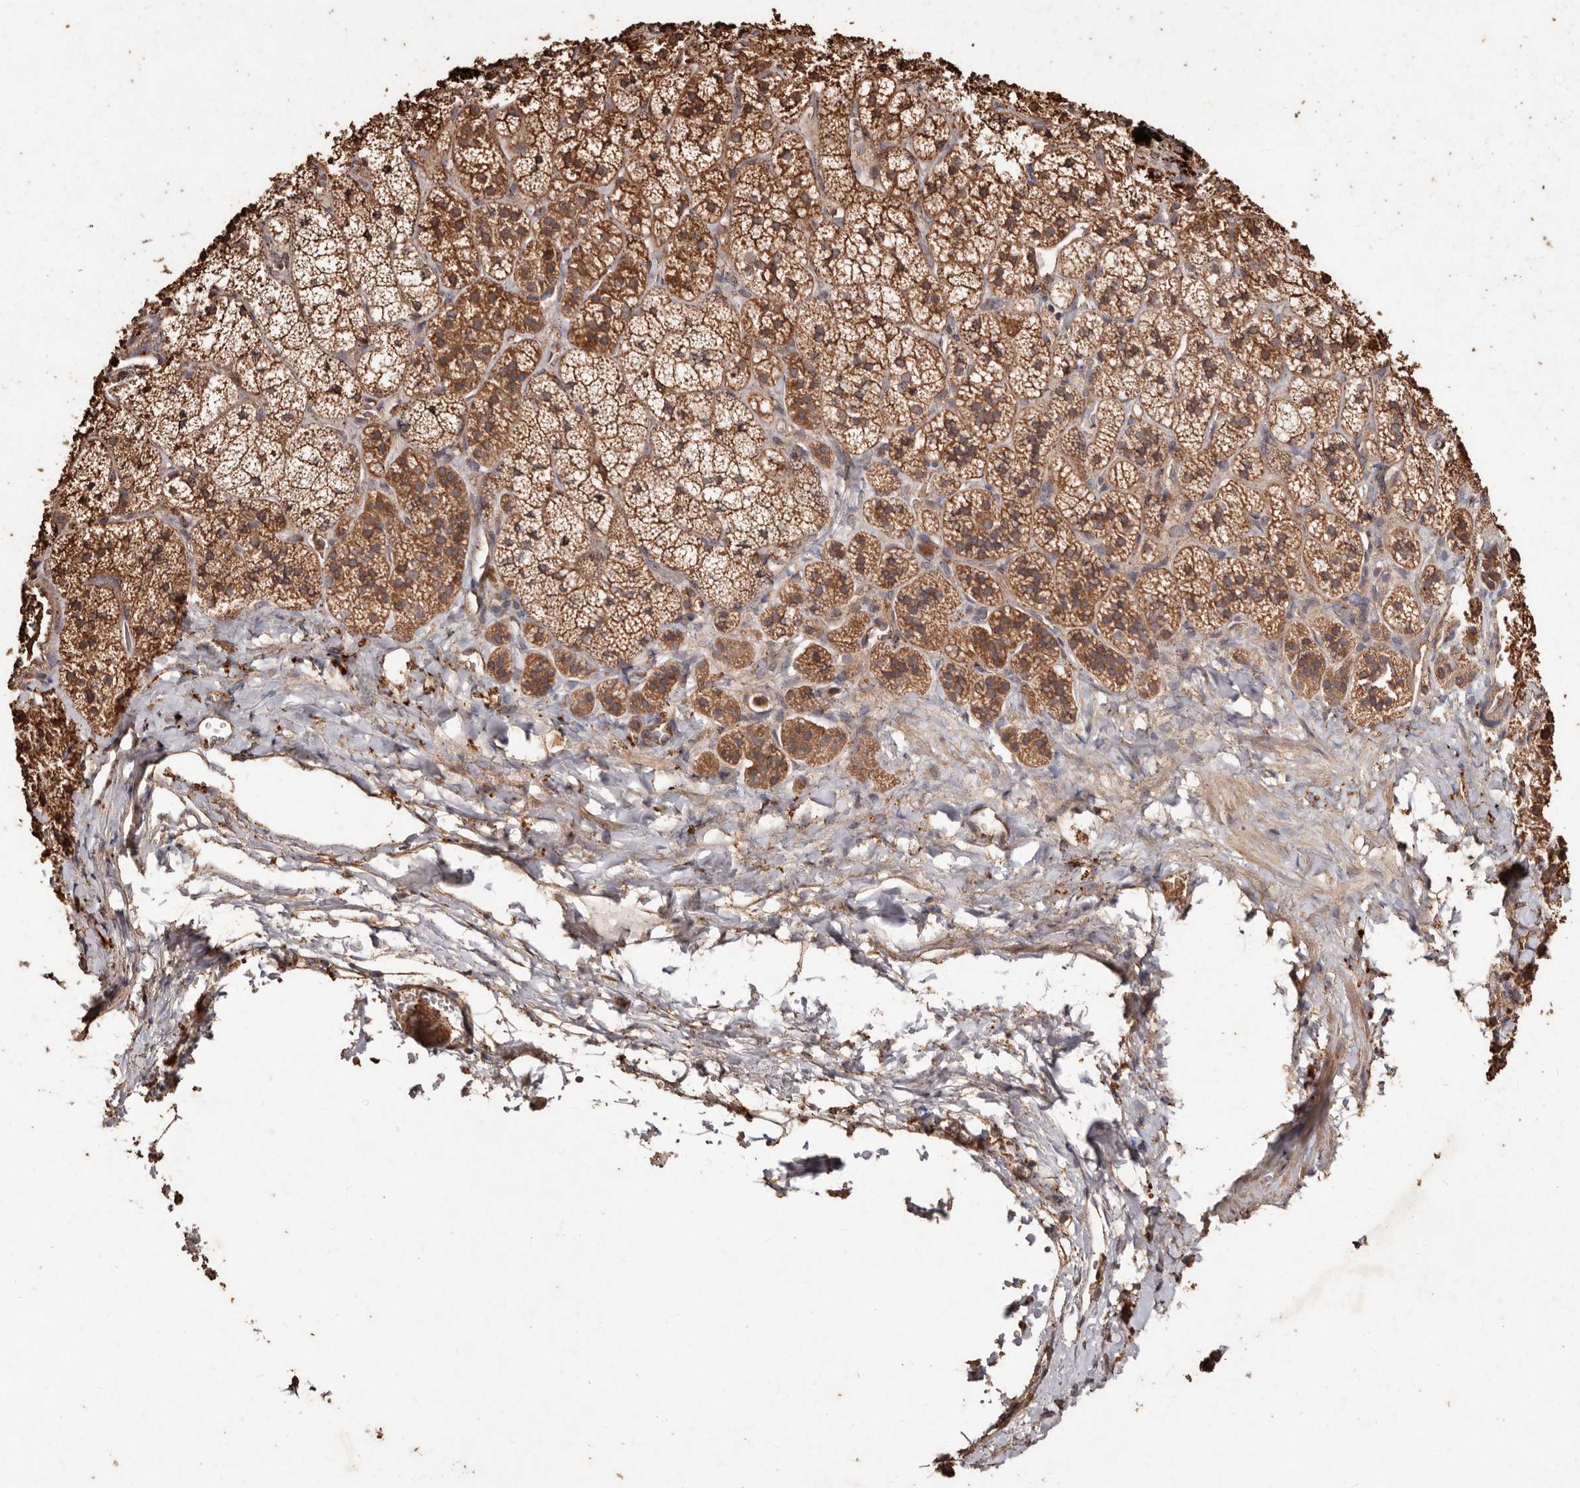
{"staining": {"intensity": "strong", "quantity": "25%-75%", "location": "cytoplasmic/membranous"}, "tissue": "adrenal gland", "cell_type": "Glandular cells", "image_type": "normal", "snomed": [{"axis": "morphology", "description": "Normal tissue, NOS"}, {"axis": "topography", "description": "Adrenal gland"}], "caption": "Immunohistochemical staining of benign adrenal gland demonstrates 25%-75% levels of strong cytoplasmic/membranous protein positivity in approximately 25%-75% of glandular cells. The protein of interest is shown in brown color, while the nuclei are stained blue.", "gene": "FARS2", "patient": {"sex": "female", "age": 44}}